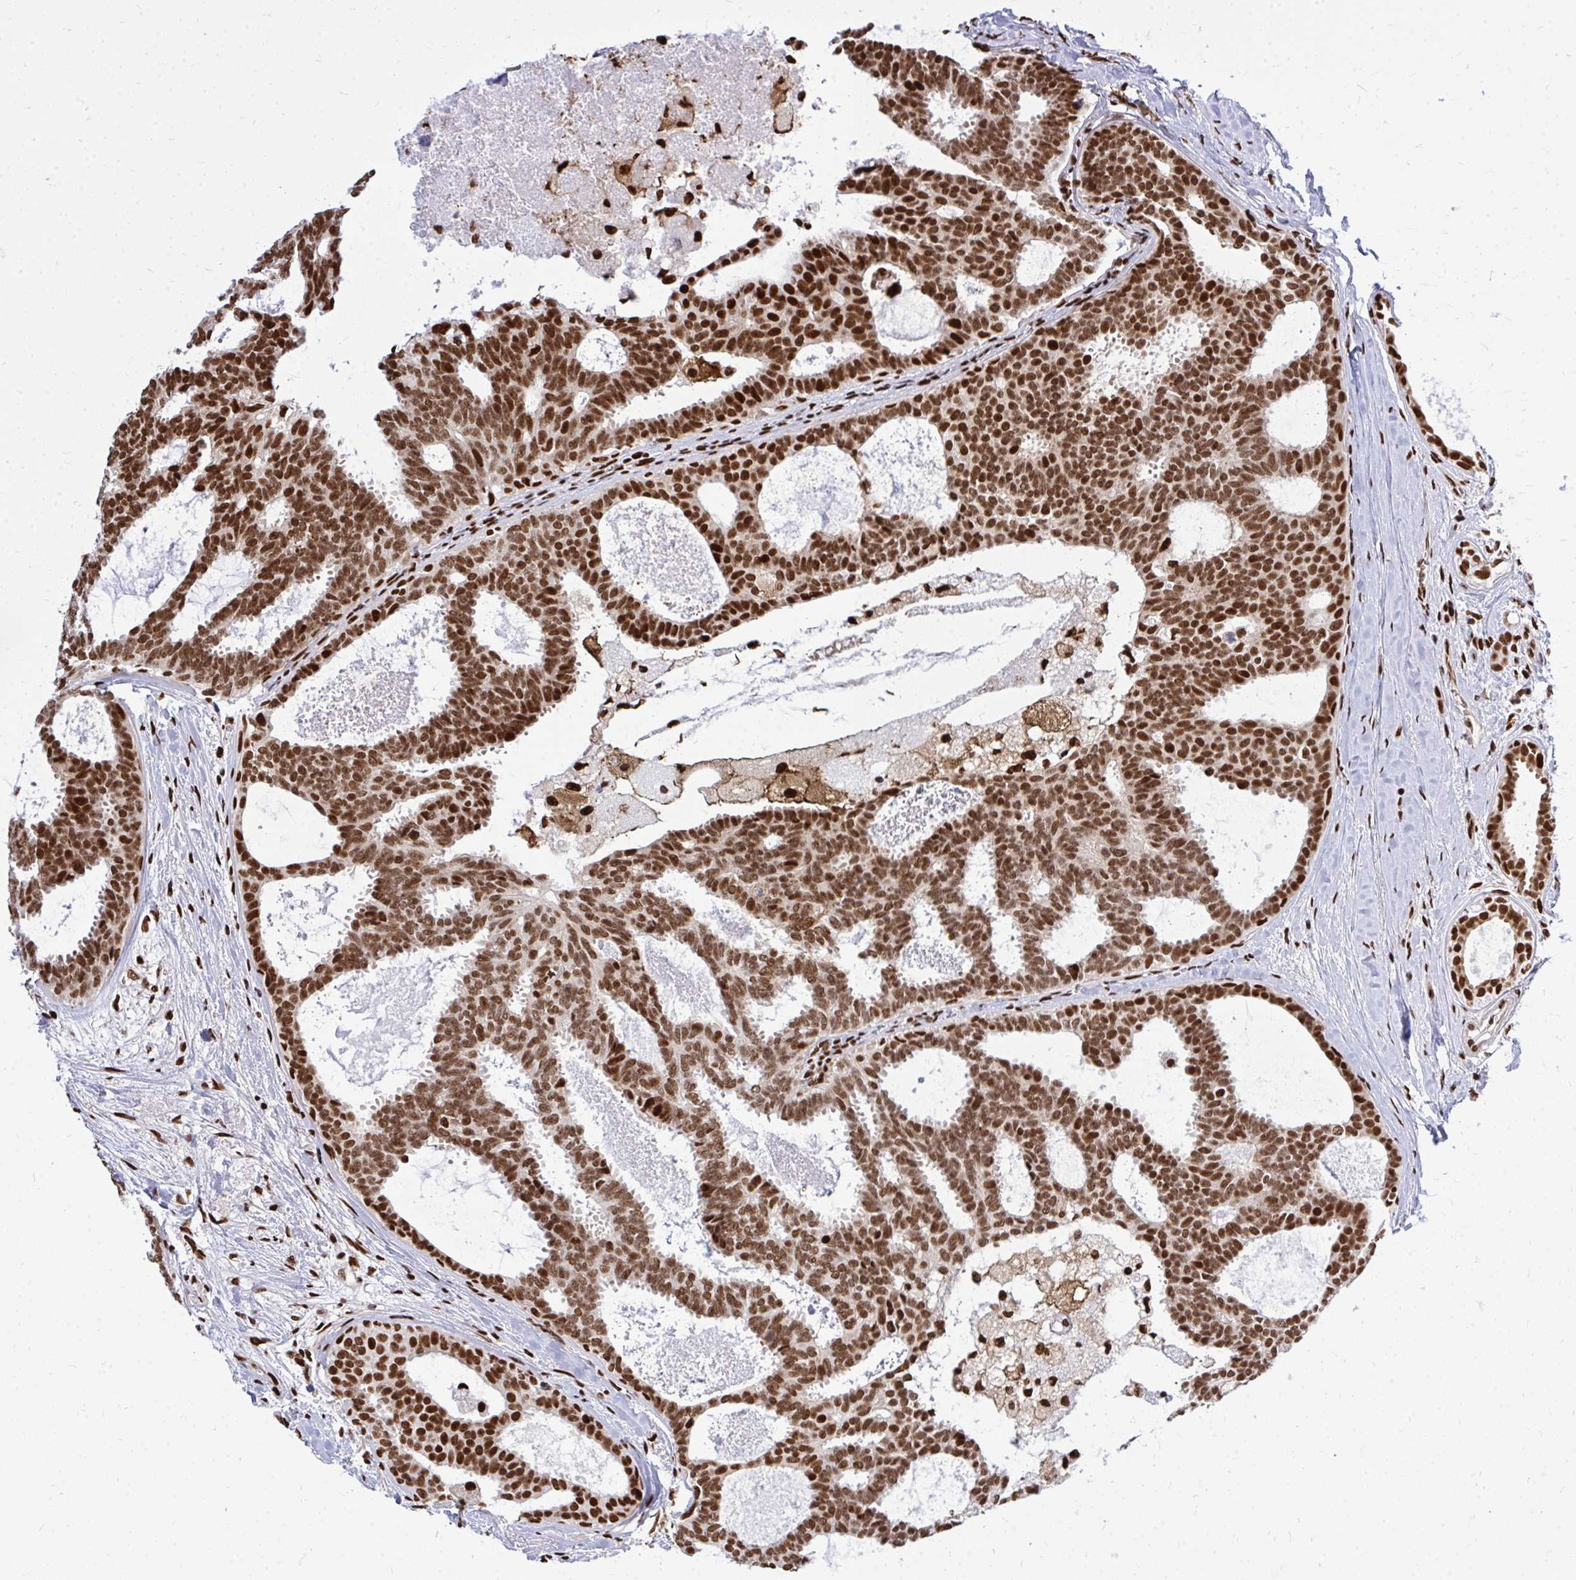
{"staining": {"intensity": "strong", "quantity": ">75%", "location": "nuclear"}, "tissue": "breast cancer", "cell_type": "Tumor cells", "image_type": "cancer", "snomed": [{"axis": "morphology", "description": "Intraductal carcinoma, in situ"}, {"axis": "morphology", "description": "Duct carcinoma"}, {"axis": "morphology", "description": "Lobular carcinoma, in situ"}, {"axis": "topography", "description": "Breast"}], "caption": "Breast cancer (lobular carcinoma in situ) stained for a protein (brown) demonstrates strong nuclear positive positivity in approximately >75% of tumor cells.", "gene": "TBL1Y", "patient": {"sex": "female", "age": 44}}